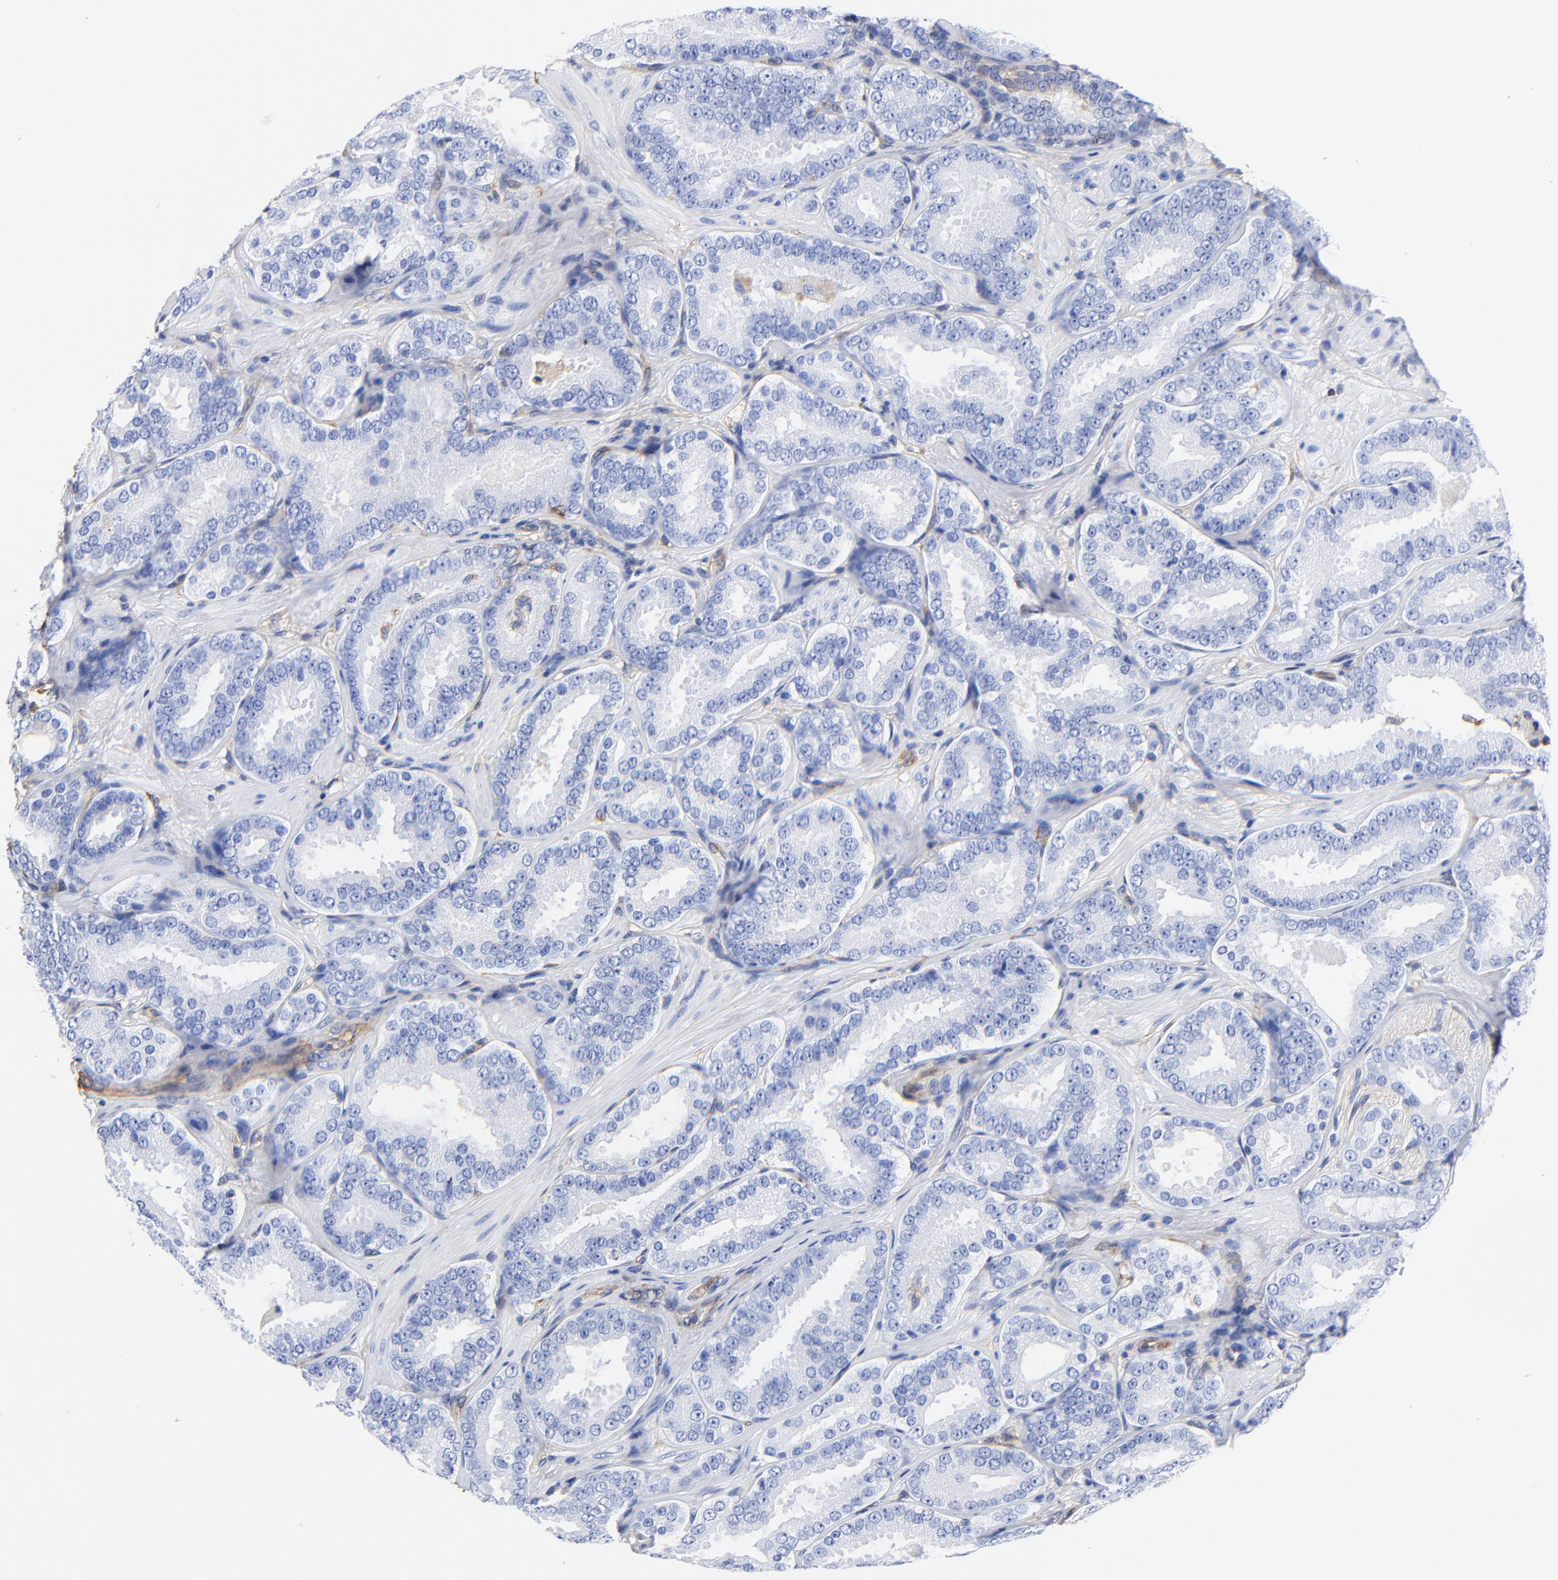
{"staining": {"intensity": "negative", "quantity": "none", "location": "none"}, "tissue": "prostate cancer", "cell_type": "Tumor cells", "image_type": "cancer", "snomed": [{"axis": "morphology", "description": "Adenocarcinoma, Low grade"}, {"axis": "topography", "description": "Prostate"}], "caption": "Immunohistochemistry of prostate cancer displays no positivity in tumor cells.", "gene": "TAGLN2", "patient": {"sex": "male", "age": 59}}